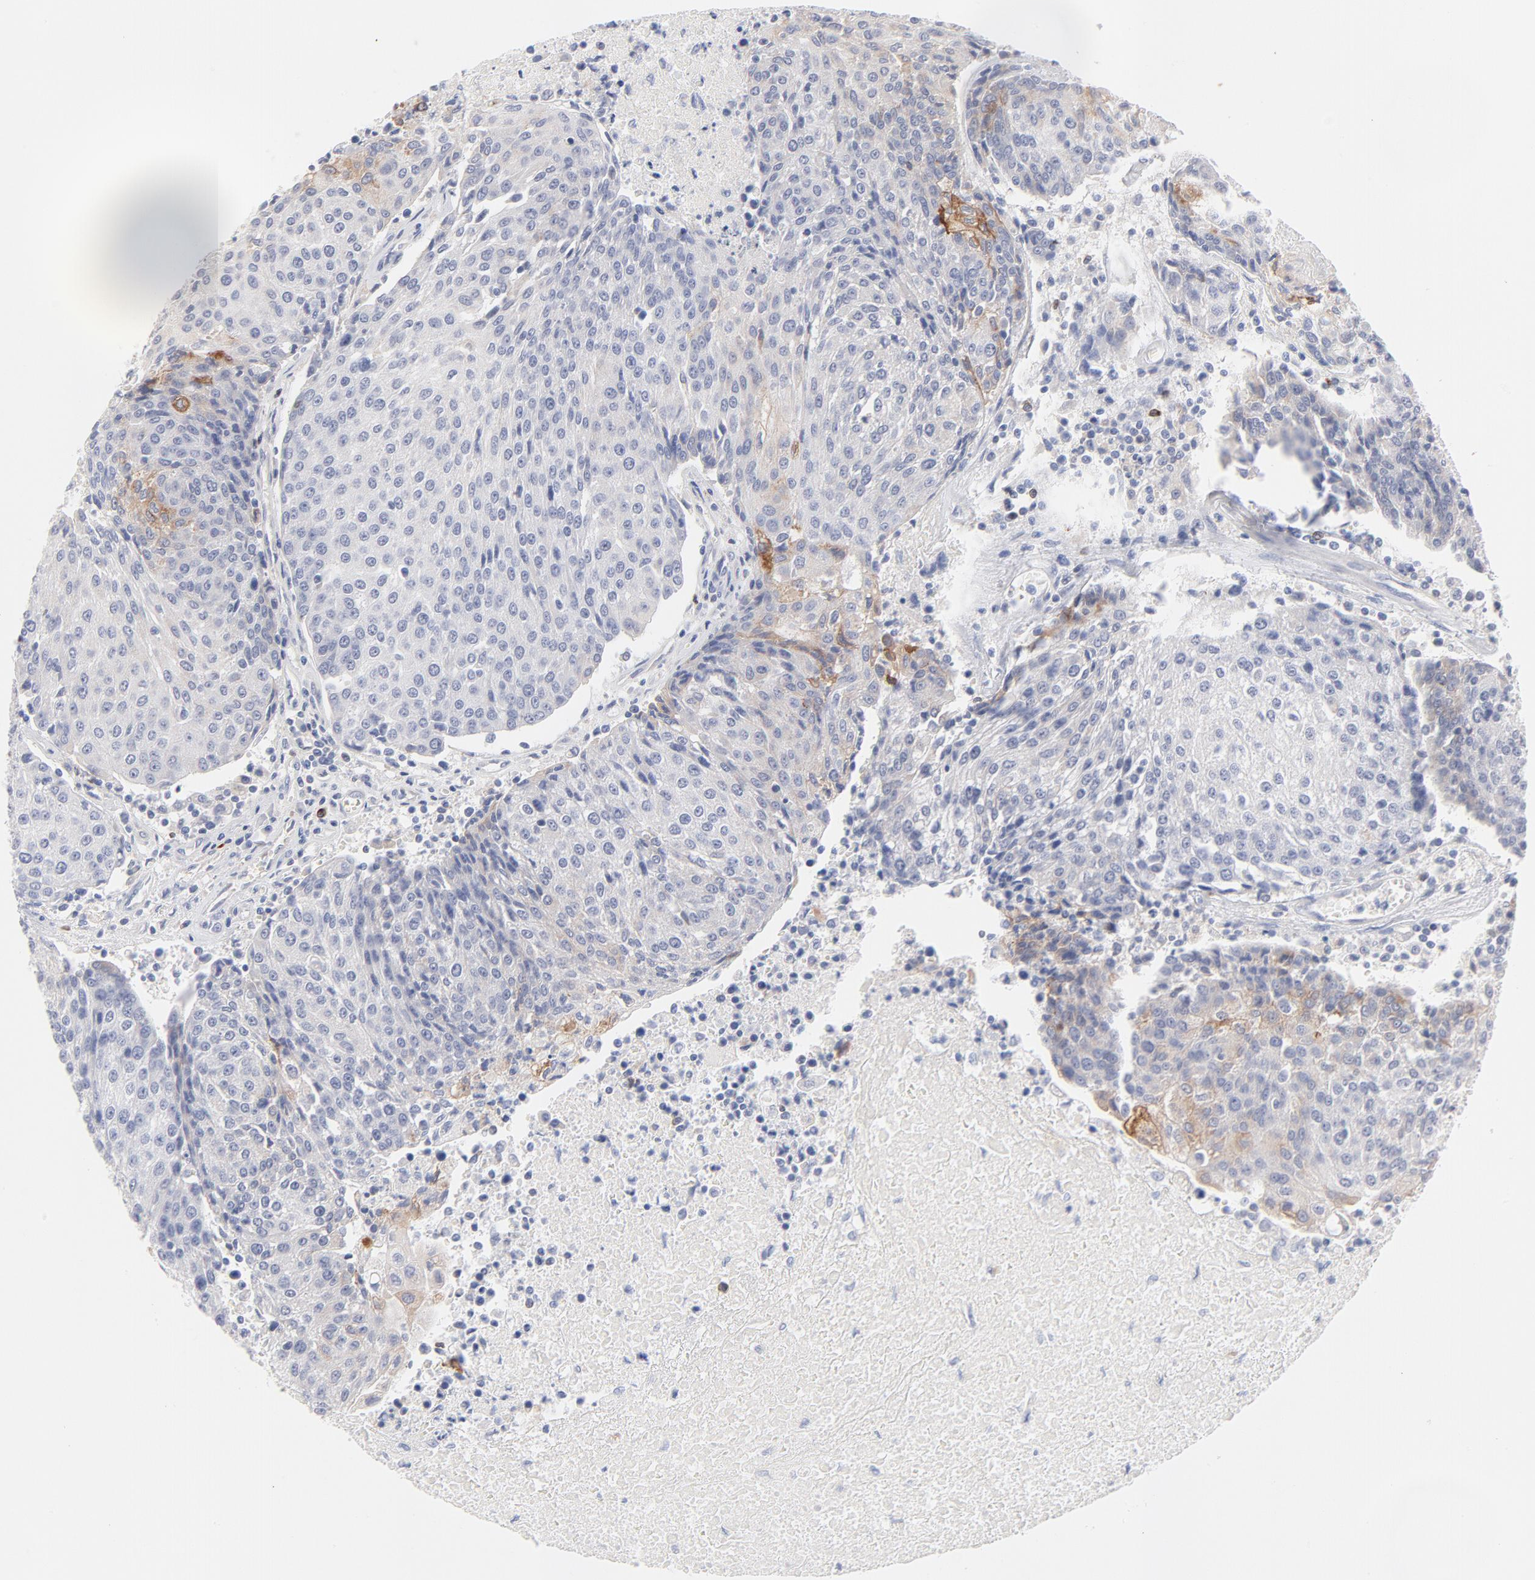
{"staining": {"intensity": "moderate", "quantity": "<25%", "location": "cytoplasmic/membranous"}, "tissue": "urothelial cancer", "cell_type": "Tumor cells", "image_type": "cancer", "snomed": [{"axis": "morphology", "description": "Urothelial carcinoma, High grade"}, {"axis": "topography", "description": "Urinary bladder"}], "caption": "Tumor cells show low levels of moderate cytoplasmic/membranous staining in approximately <25% of cells in human urothelial cancer.", "gene": "MID1", "patient": {"sex": "female", "age": 85}}